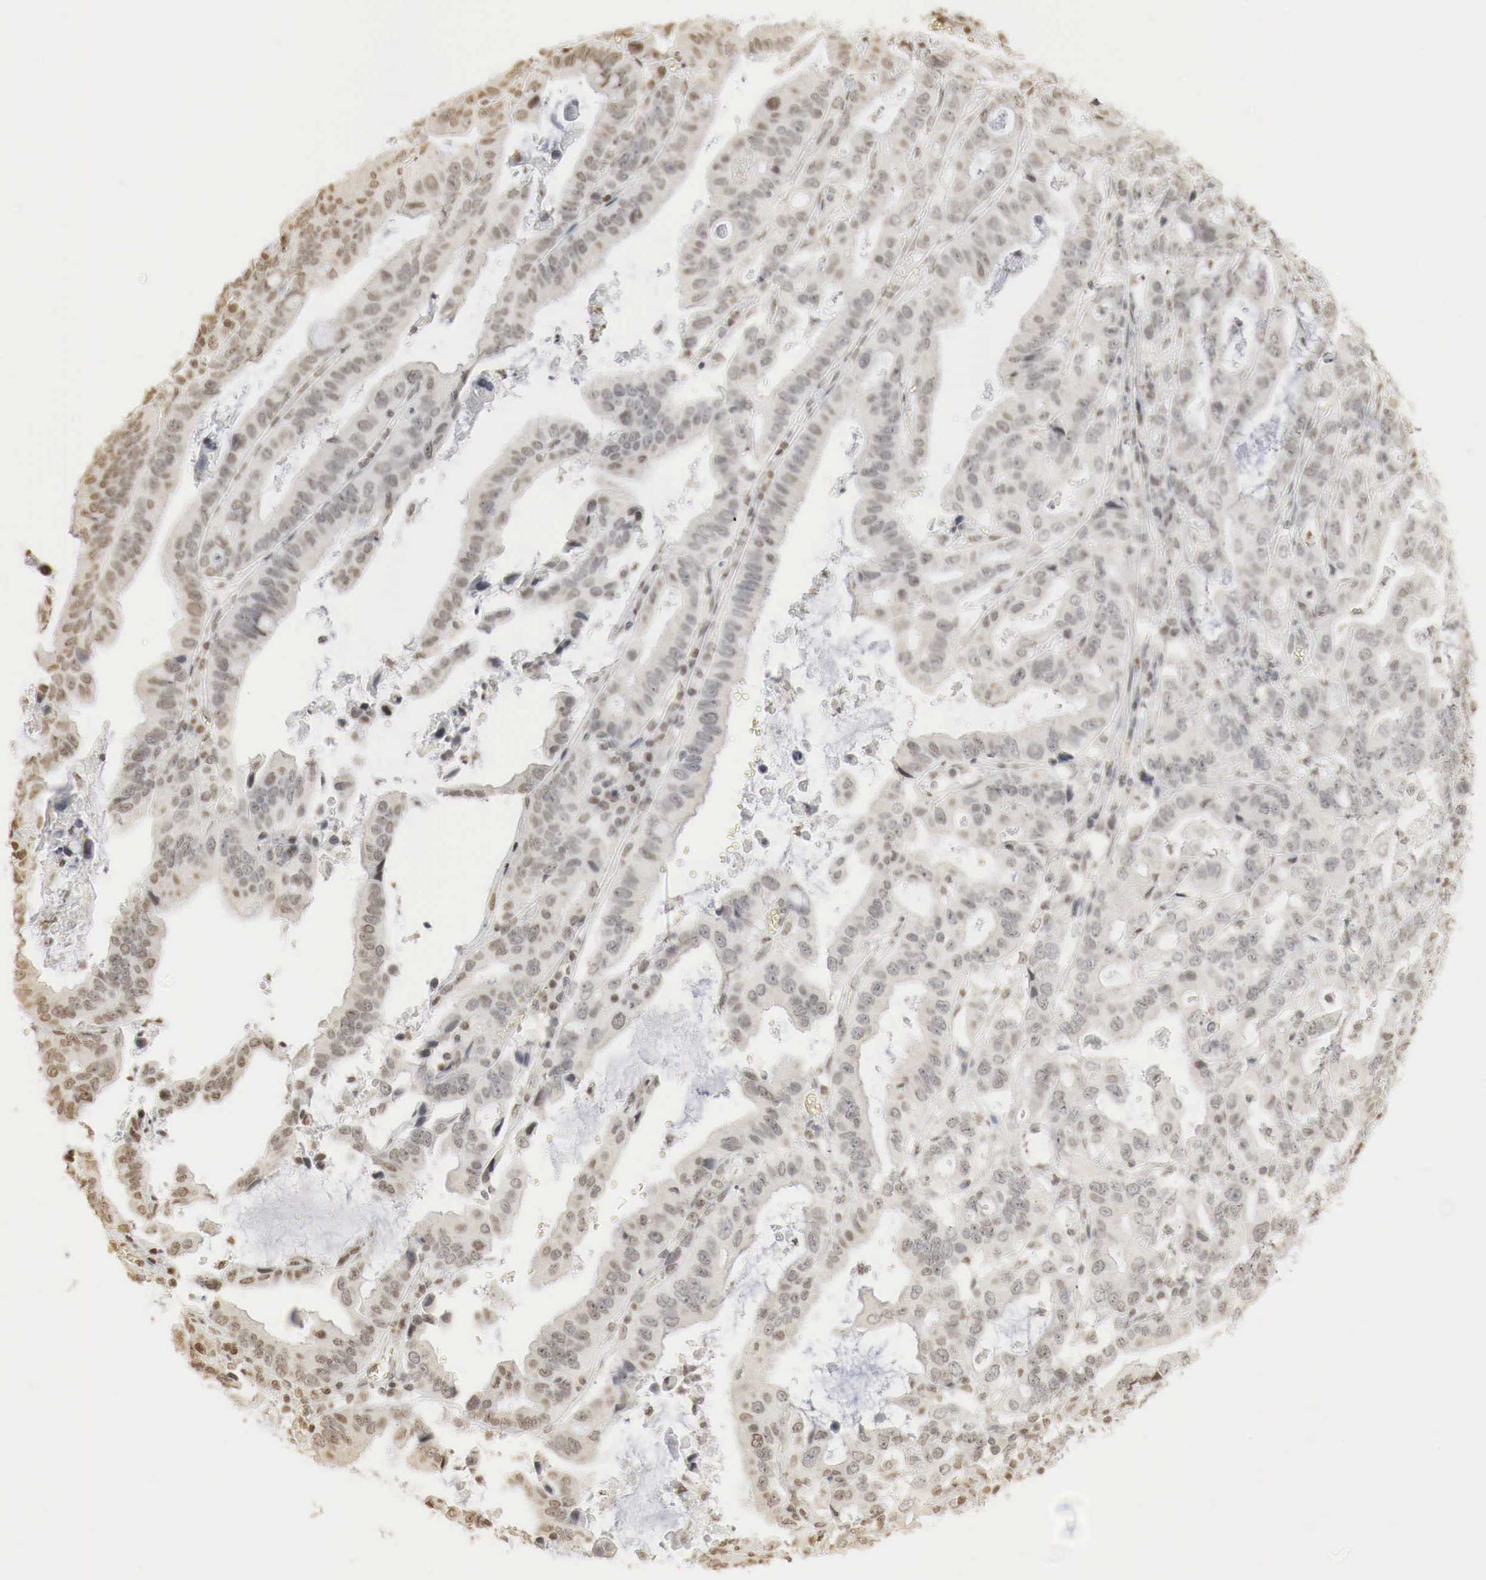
{"staining": {"intensity": "weak", "quantity": "<25%", "location": "cytoplasmic/membranous,nuclear"}, "tissue": "stomach cancer", "cell_type": "Tumor cells", "image_type": "cancer", "snomed": [{"axis": "morphology", "description": "Adenocarcinoma, NOS"}, {"axis": "topography", "description": "Stomach, upper"}], "caption": "The micrograph exhibits no staining of tumor cells in stomach cancer.", "gene": "ERBB4", "patient": {"sex": "male", "age": 63}}